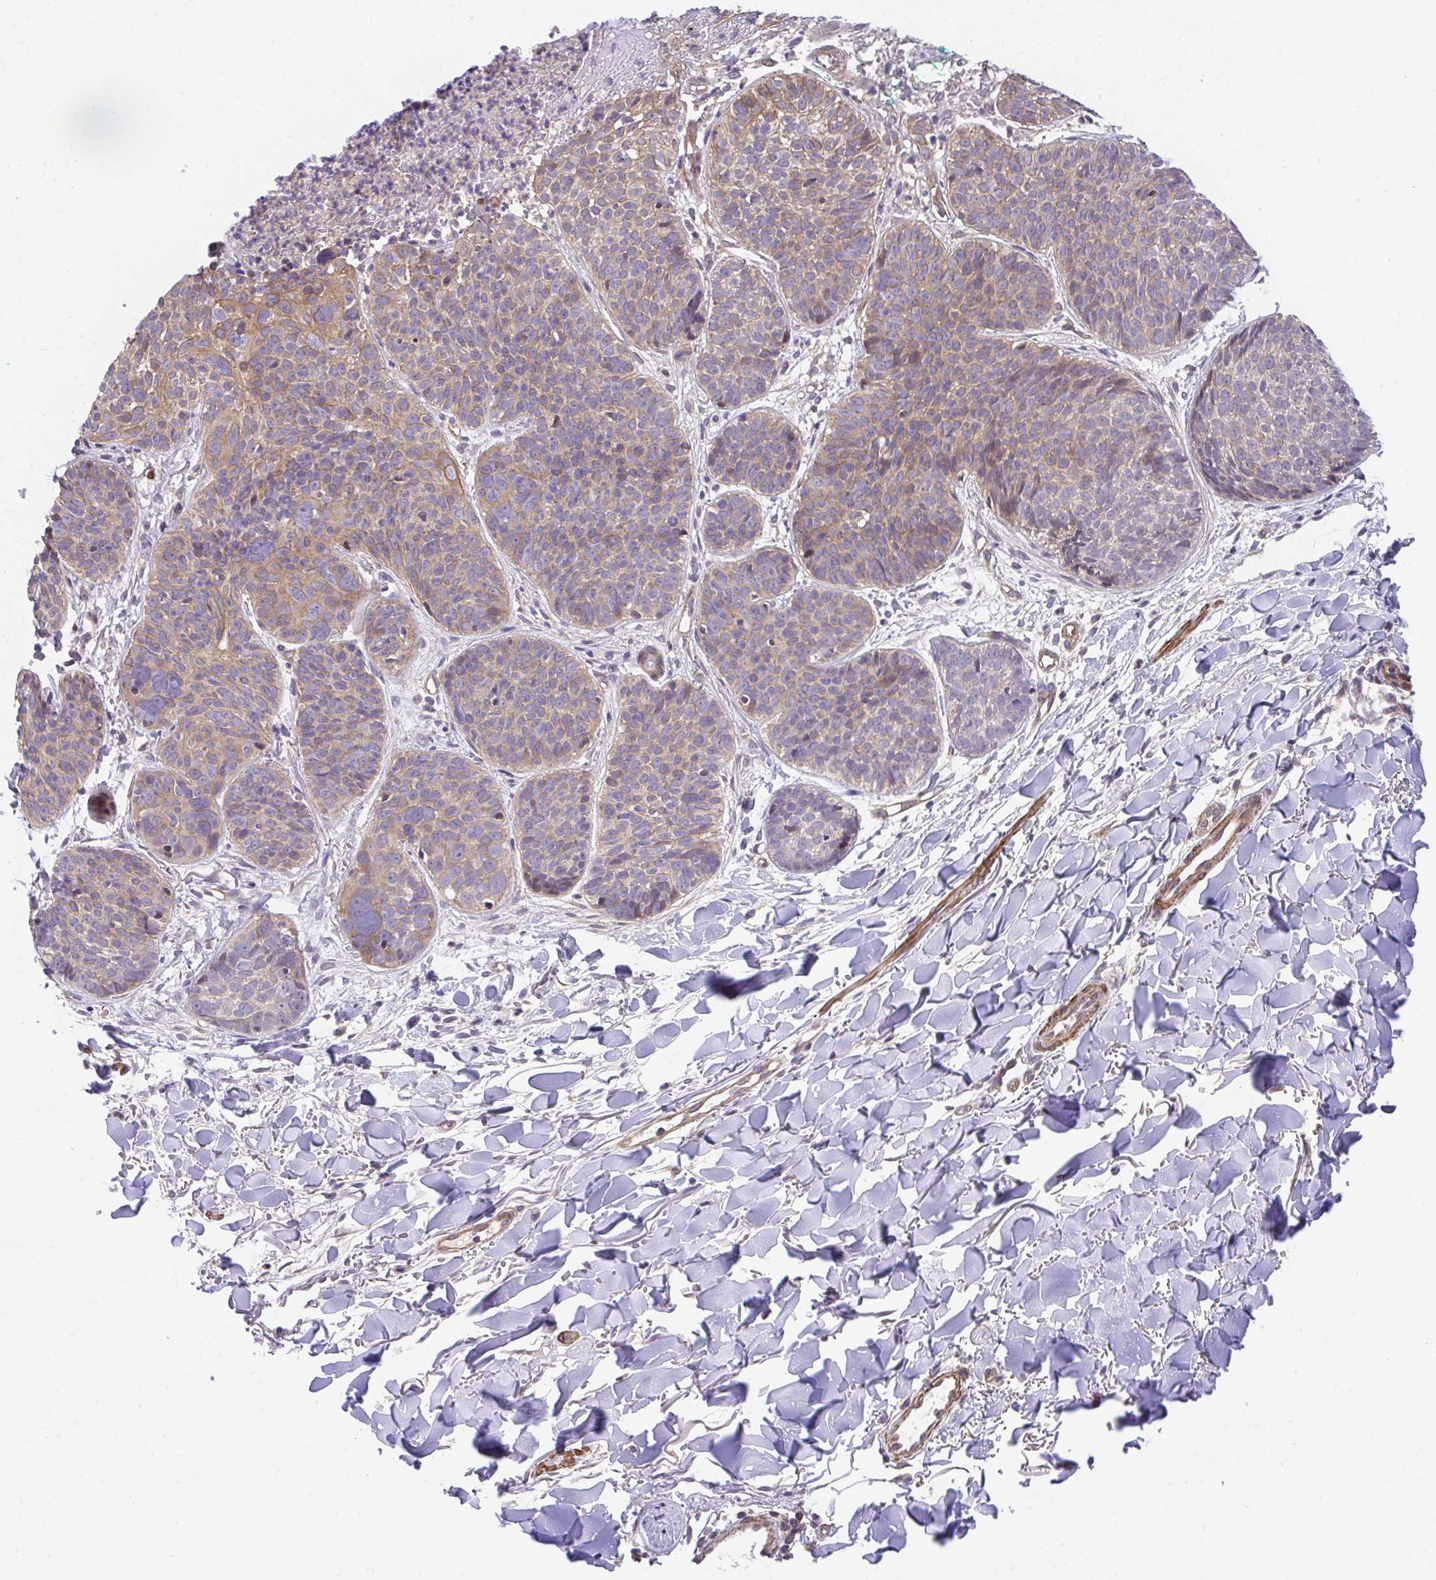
{"staining": {"intensity": "moderate", "quantity": "25%-75%", "location": "cytoplasmic/membranous"}, "tissue": "skin cancer", "cell_type": "Tumor cells", "image_type": "cancer", "snomed": [{"axis": "morphology", "description": "Basal cell carcinoma"}, {"axis": "topography", "description": "Skin"}, {"axis": "topography", "description": "Skin of neck"}, {"axis": "topography", "description": "Skin of shoulder"}, {"axis": "topography", "description": "Skin of back"}], "caption": "Basal cell carcinoma (skin) was stained to show a protein in brown. There is medium levels of moderate cytoplasmic/membranous expression in approximately 25%-75% of tumor cells.", "gene": "ZNF696", "patient": {"sex": "male", "age": 80}}